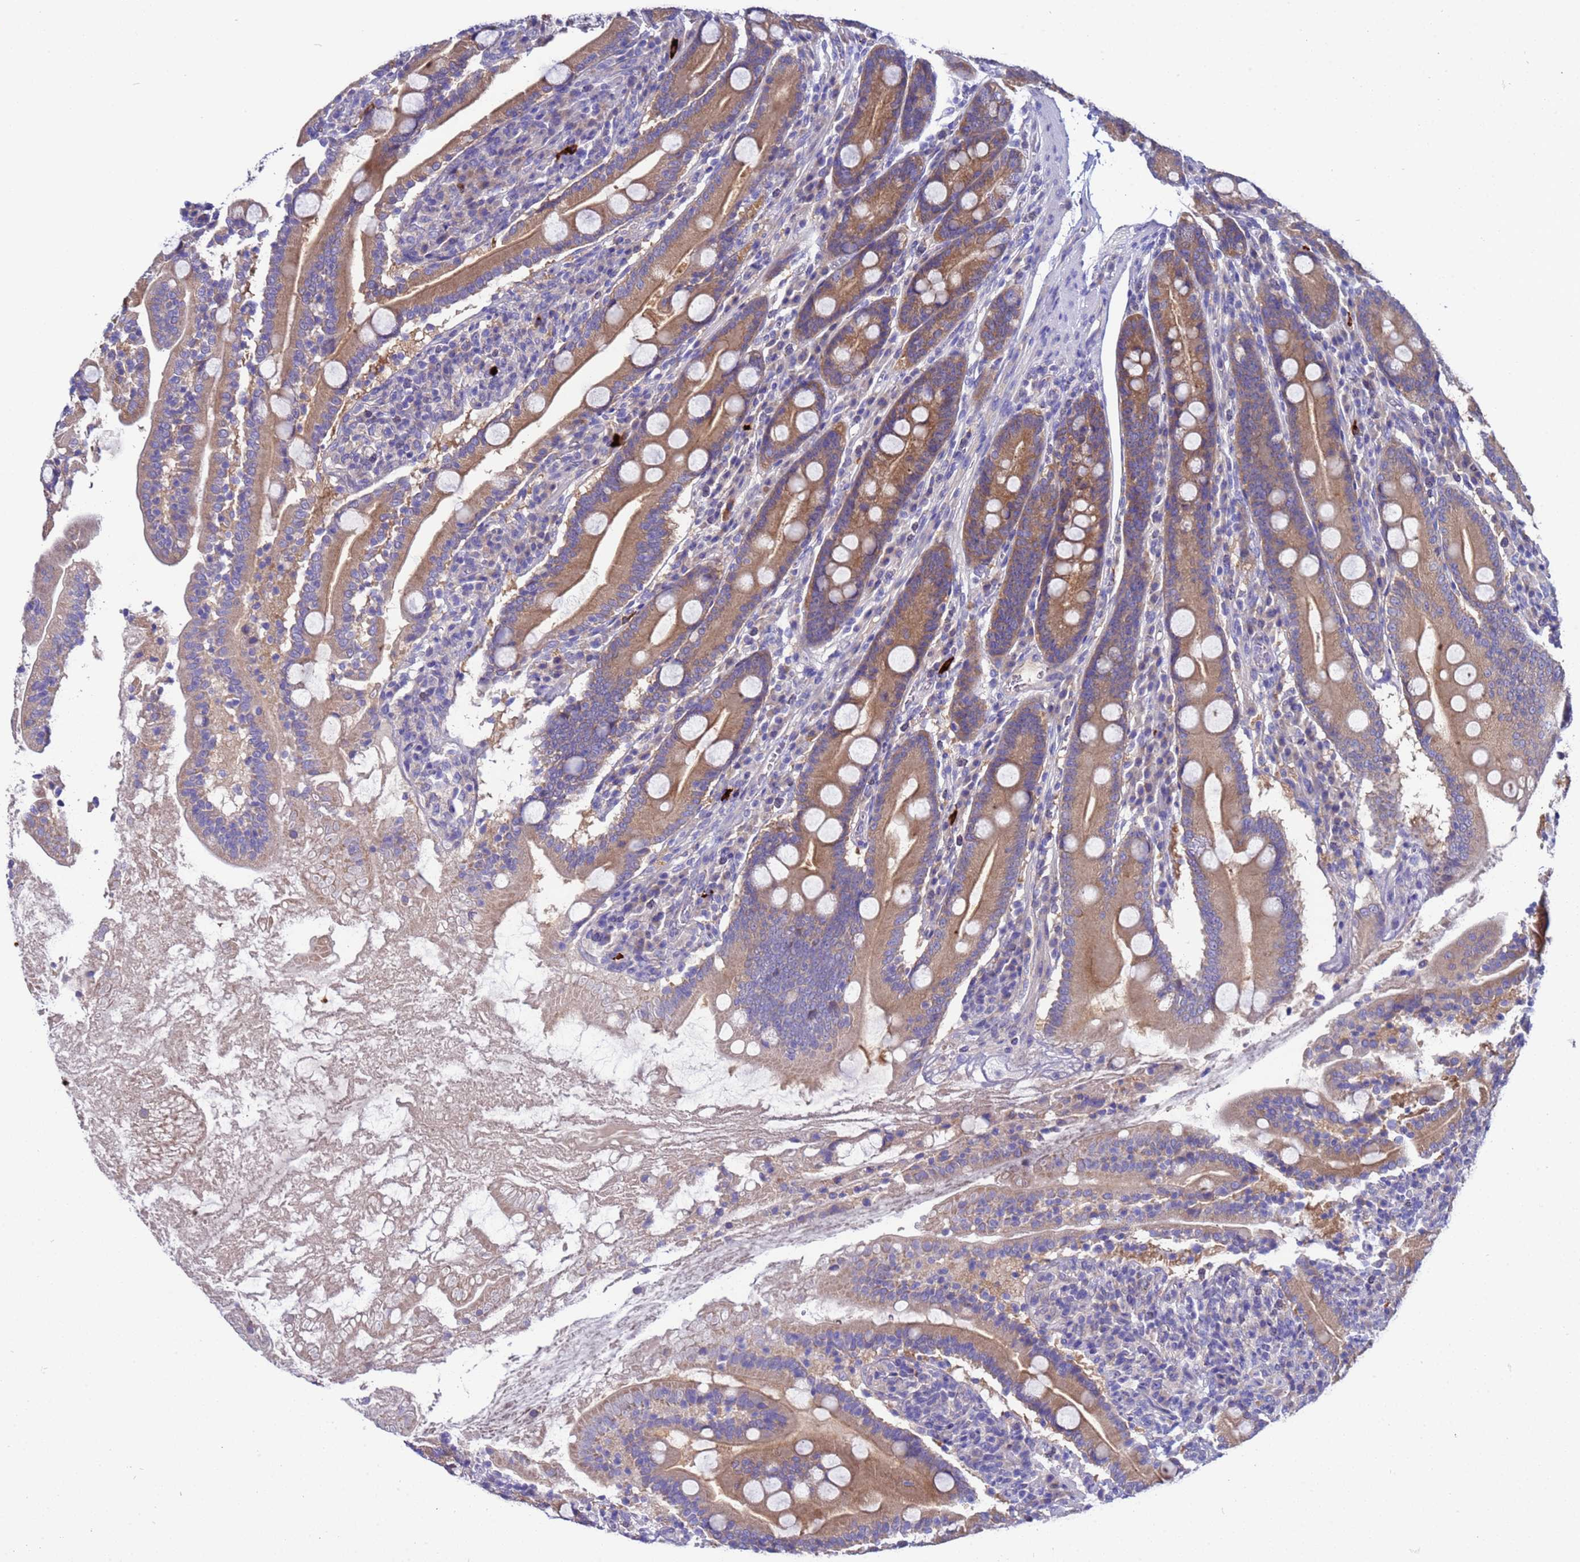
{"staining": {"intensity": "moderate", "quantity": ">75%", "location": "cytoplasmic/membranous"}, "tissue": "duodenum", "cell_type": "Glandular cells", "image_type": "normal", "snomed": [{"axis": "morphology", "description": "Normal tissue, NOS"}, {"axis": "topography", "description": "Duodenum"}], "caption": "The immunohistochemical stain labels moderate cytoplasmic/membranous expression in glandular cells of normal duodenum. The staining is performed using DAB (3,3'-diaminobenzidine) brown chromogen to label protein expression. The nuclei are counter-stained blue using hematoxylin.", "gene": "RC3H2", "patient": {"sex": "male", "age": 35}}